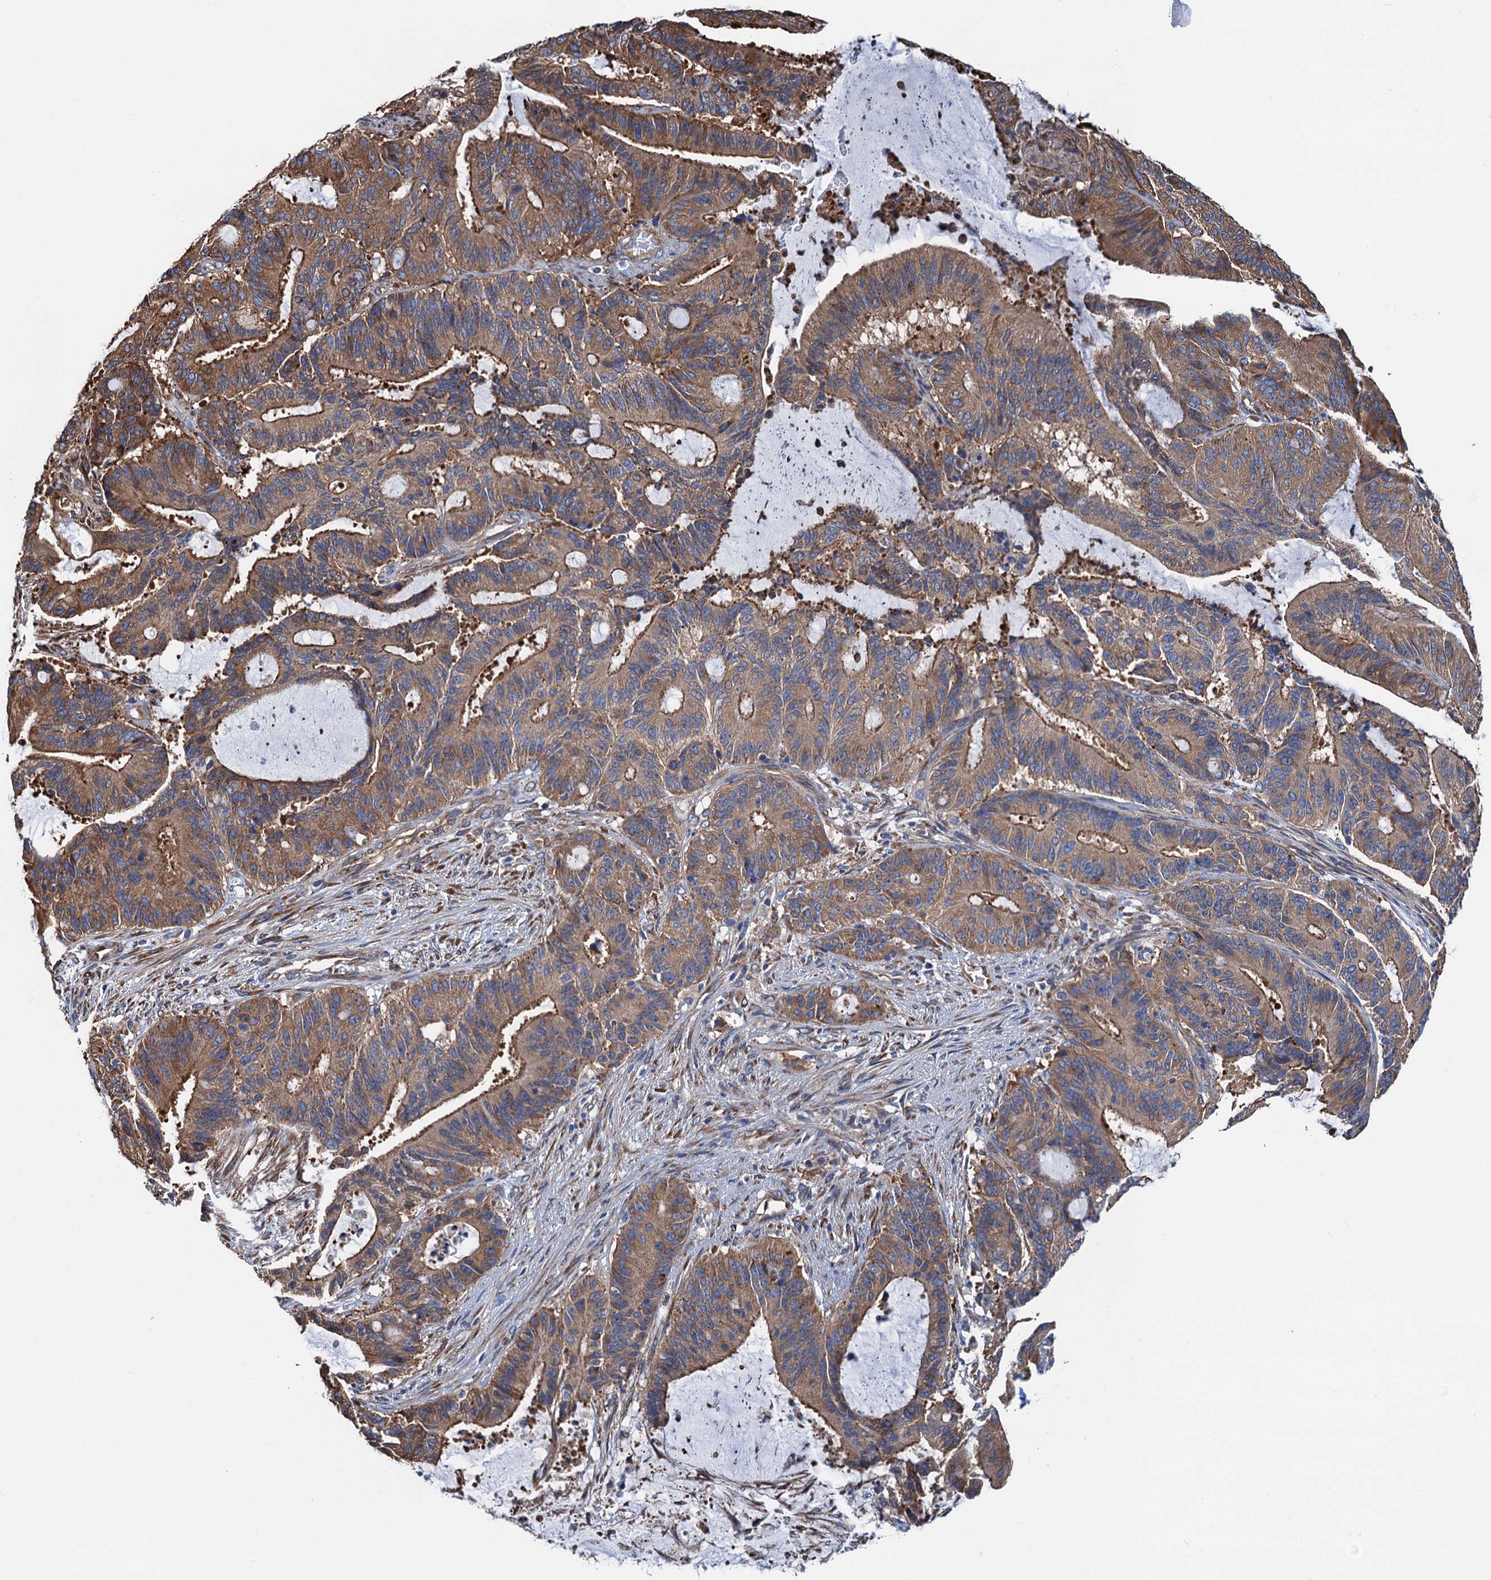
{"staining": {"intensity": "moderate", "quantity": ">75%", "location": "cytoplasmic/membranous"}, "tissue": "liver cancer", "cell_type": "Tumor cells", "image_type": "cancer", "snomed": [{"axis": "morphology", "description": "Normal tissue, NOS"}, {"axis": "morphology", "description": "Cholangiocarcinoma"}, {"axis": "topography", "description": "Liver"}, {"axis": "topography", "description": "Peripheral nerve tissue"}], "caption": "Liver cancer was stained to show a protein in brown. There is medium levels of moderate cytoplasmic/membranous staining in approximately >75% of tumor cells. Immunohistochemistry stains the protein in brown and the nuclei are stained blue.", "gene": "SLC12A7", "patient": {"sex": "female", "age": 73}}